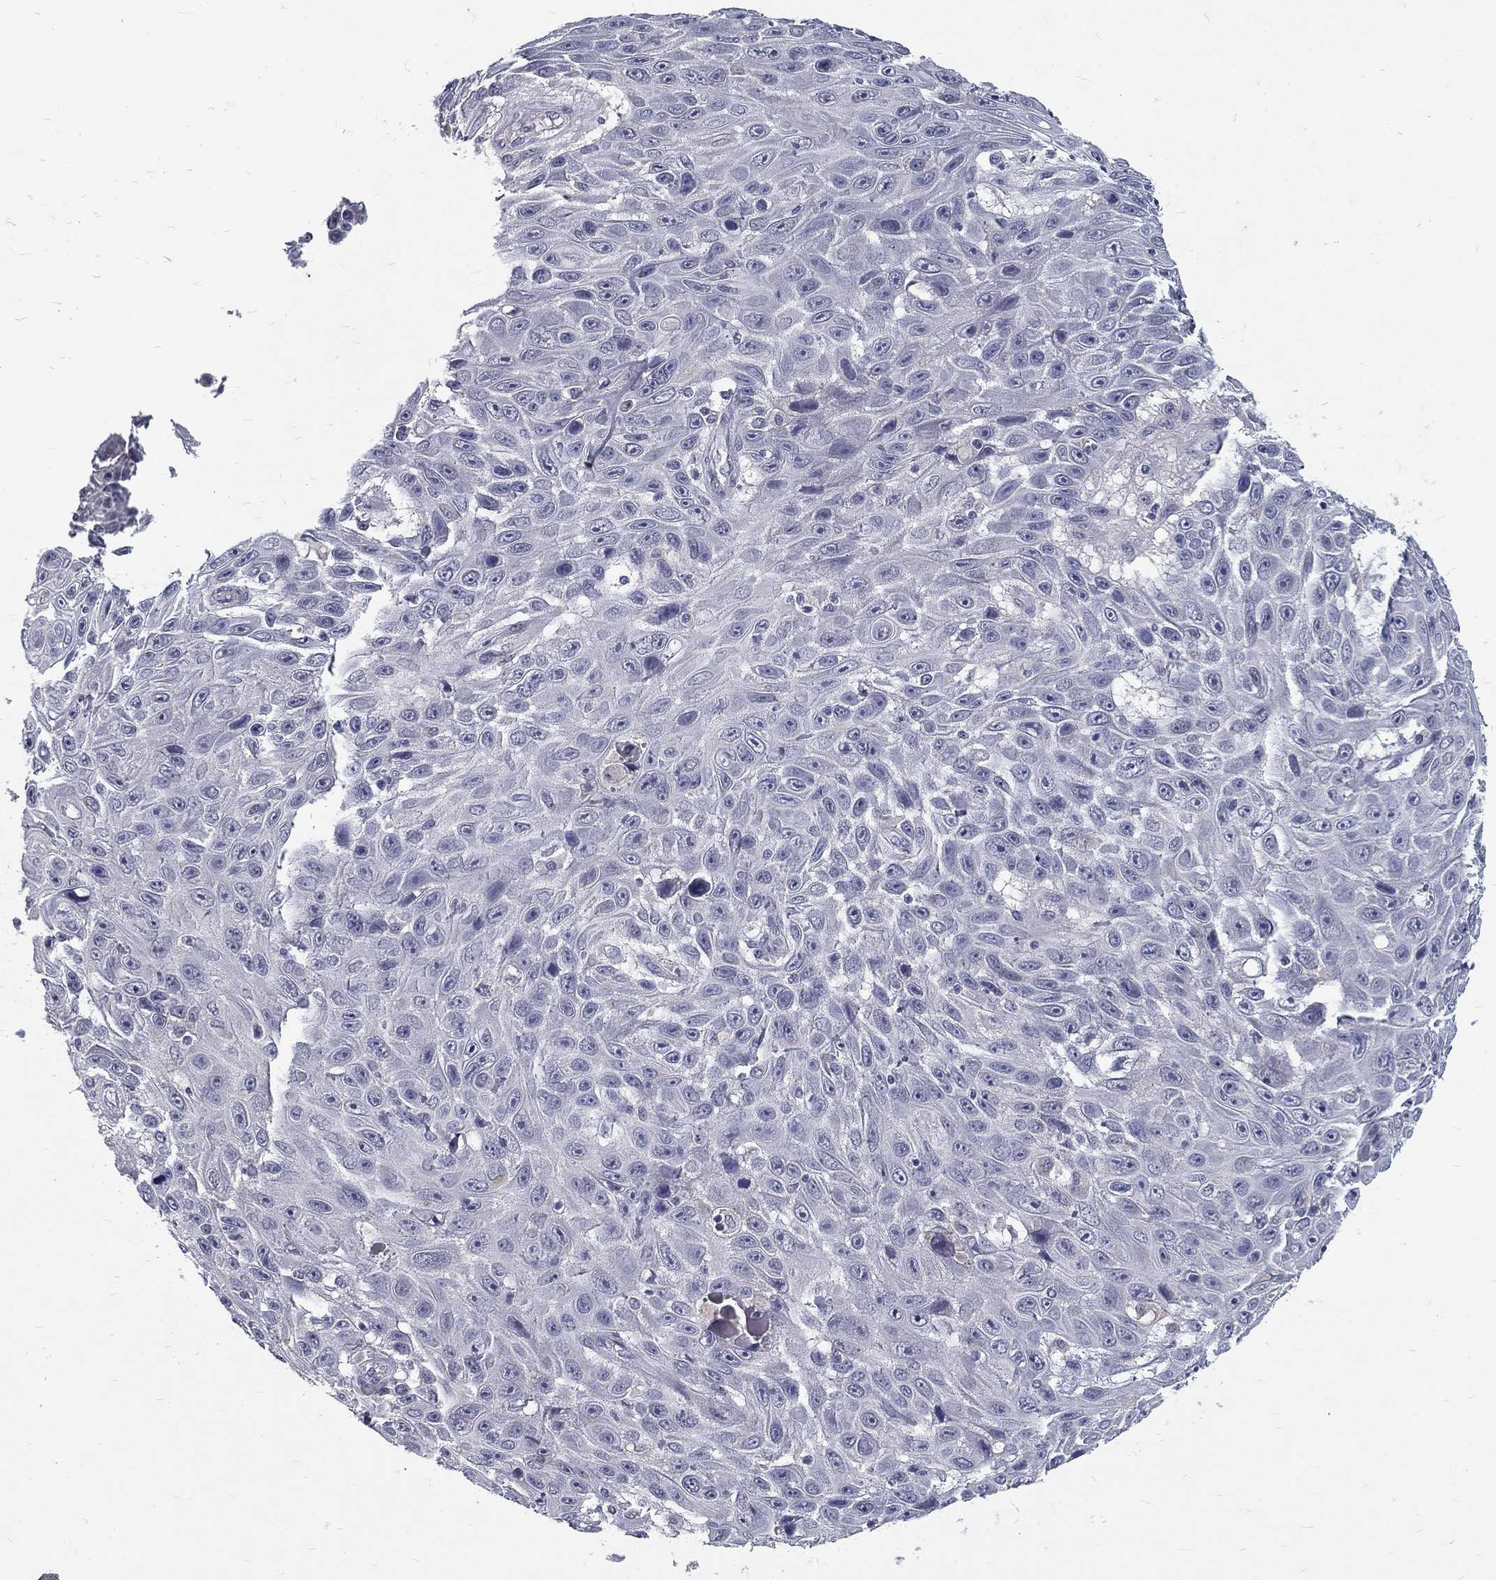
{"staining": {"intensity": "negative", "quantity": "none", "location": "none"}, "tissue": "skin cancer", "cell_type": "Tumor cells", "image_type": "cancer", "snomed": [{"axis": "morphology", "description": "Squamous cell carcinoma, NOS"}, {"axis": "topography", "description": "Skin"}], "caption": "DAB (3,3'-diaminobenzidine) immunohistochemical staining of skin cancer (squamous cell carcinoma) reveals no significant staining in tumor cells.", "gene": "NOS1", "patient": {"sex": "male", "age": 82}}